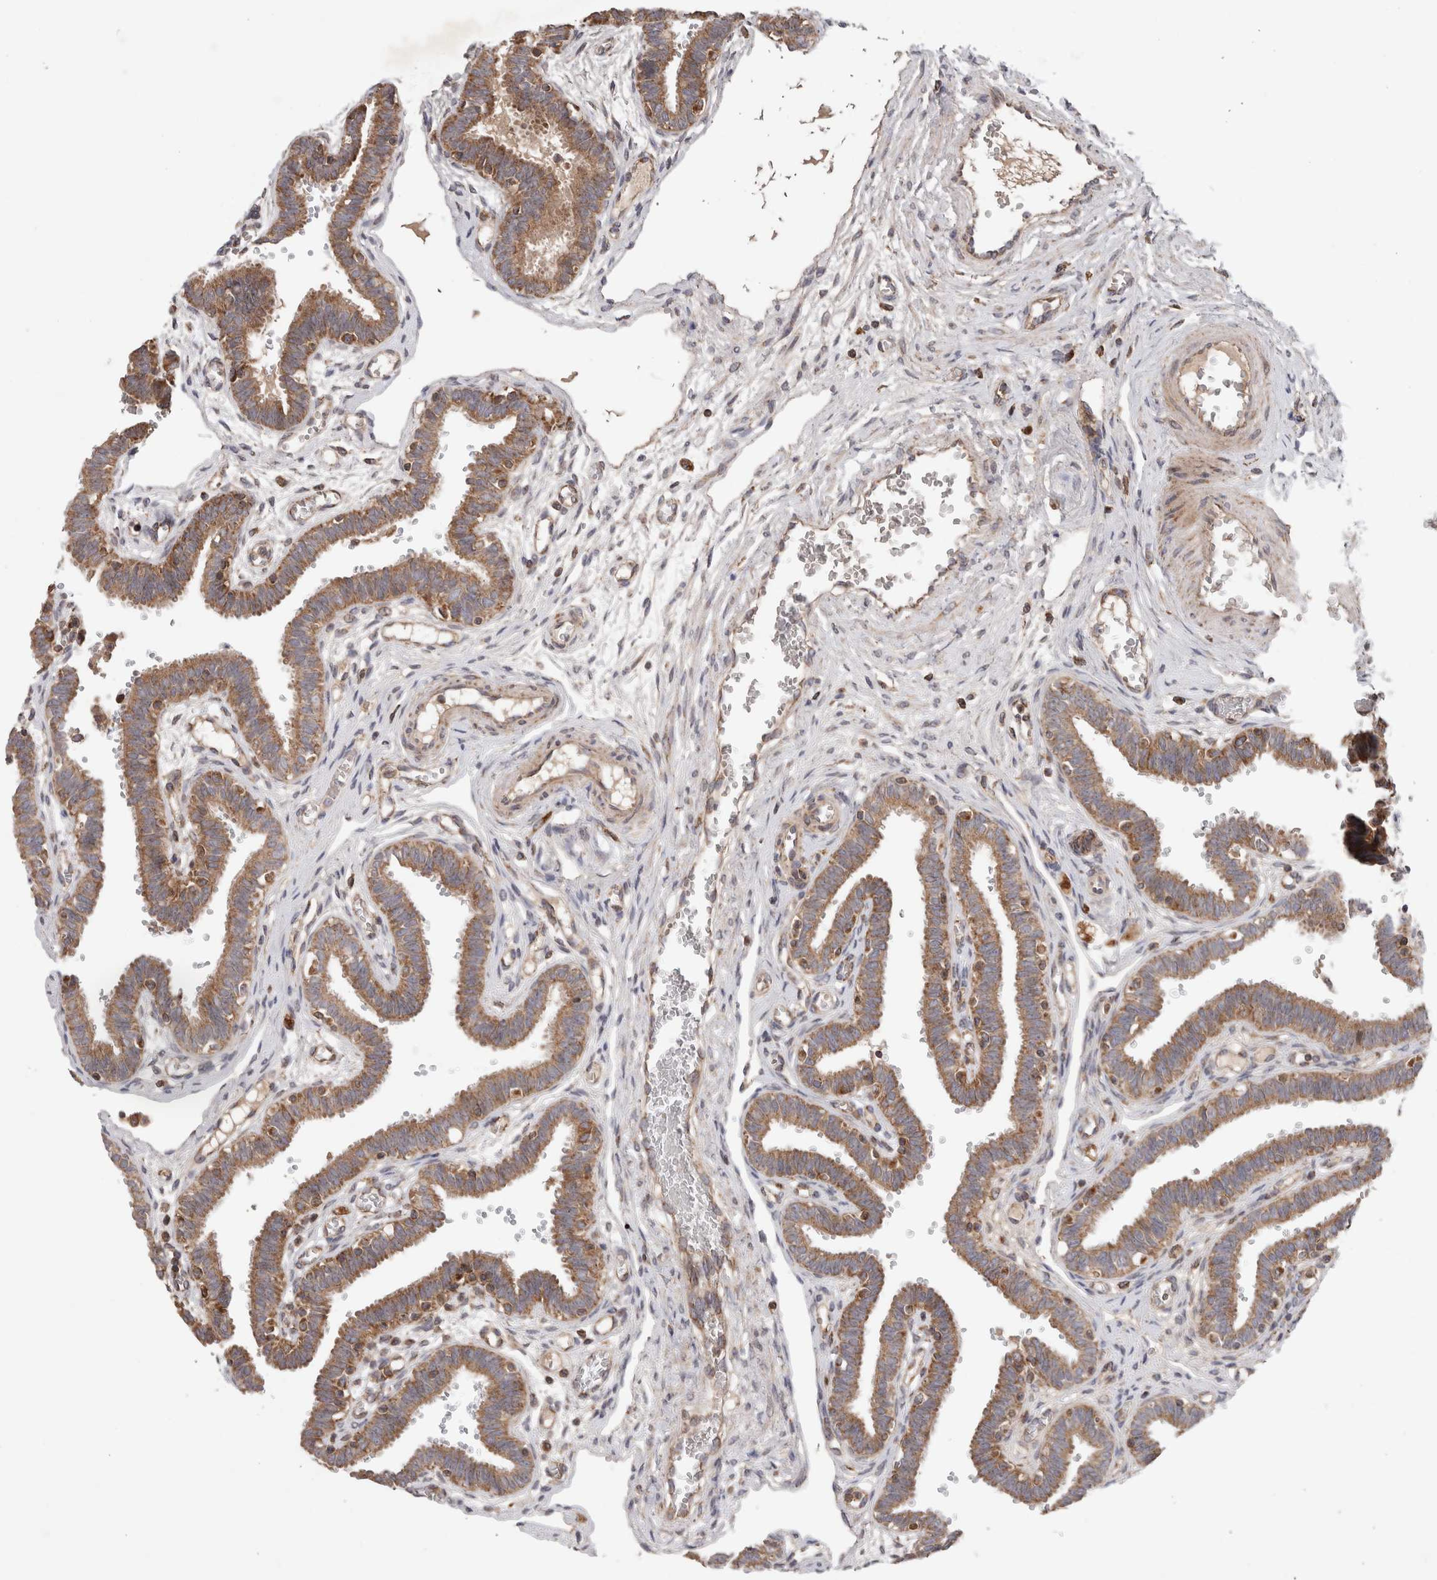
{"staining": {"intensity": "moderate", "quantity": ">75%", "location": "cytoplasmic/membranous"}, "tissue": "fallopian tube", "cell_type": "Glandular cells", "image_type": "normal", "snomed": [{"axis": "morphology", "description": "Normal tissue, NOS"}, {"axis": "topography", "description": "Fallopian tube"}, {"axis": "topography", "description": "Placenta"}], "caption": "Fallopian tube was stained to show a protein in brown. There is medium levels of moderate cytoplasmic/membranous staining in about >75% of glandular cells.", "gene": "KIF21B", "patient": {"sex": "female", "age": 32}}